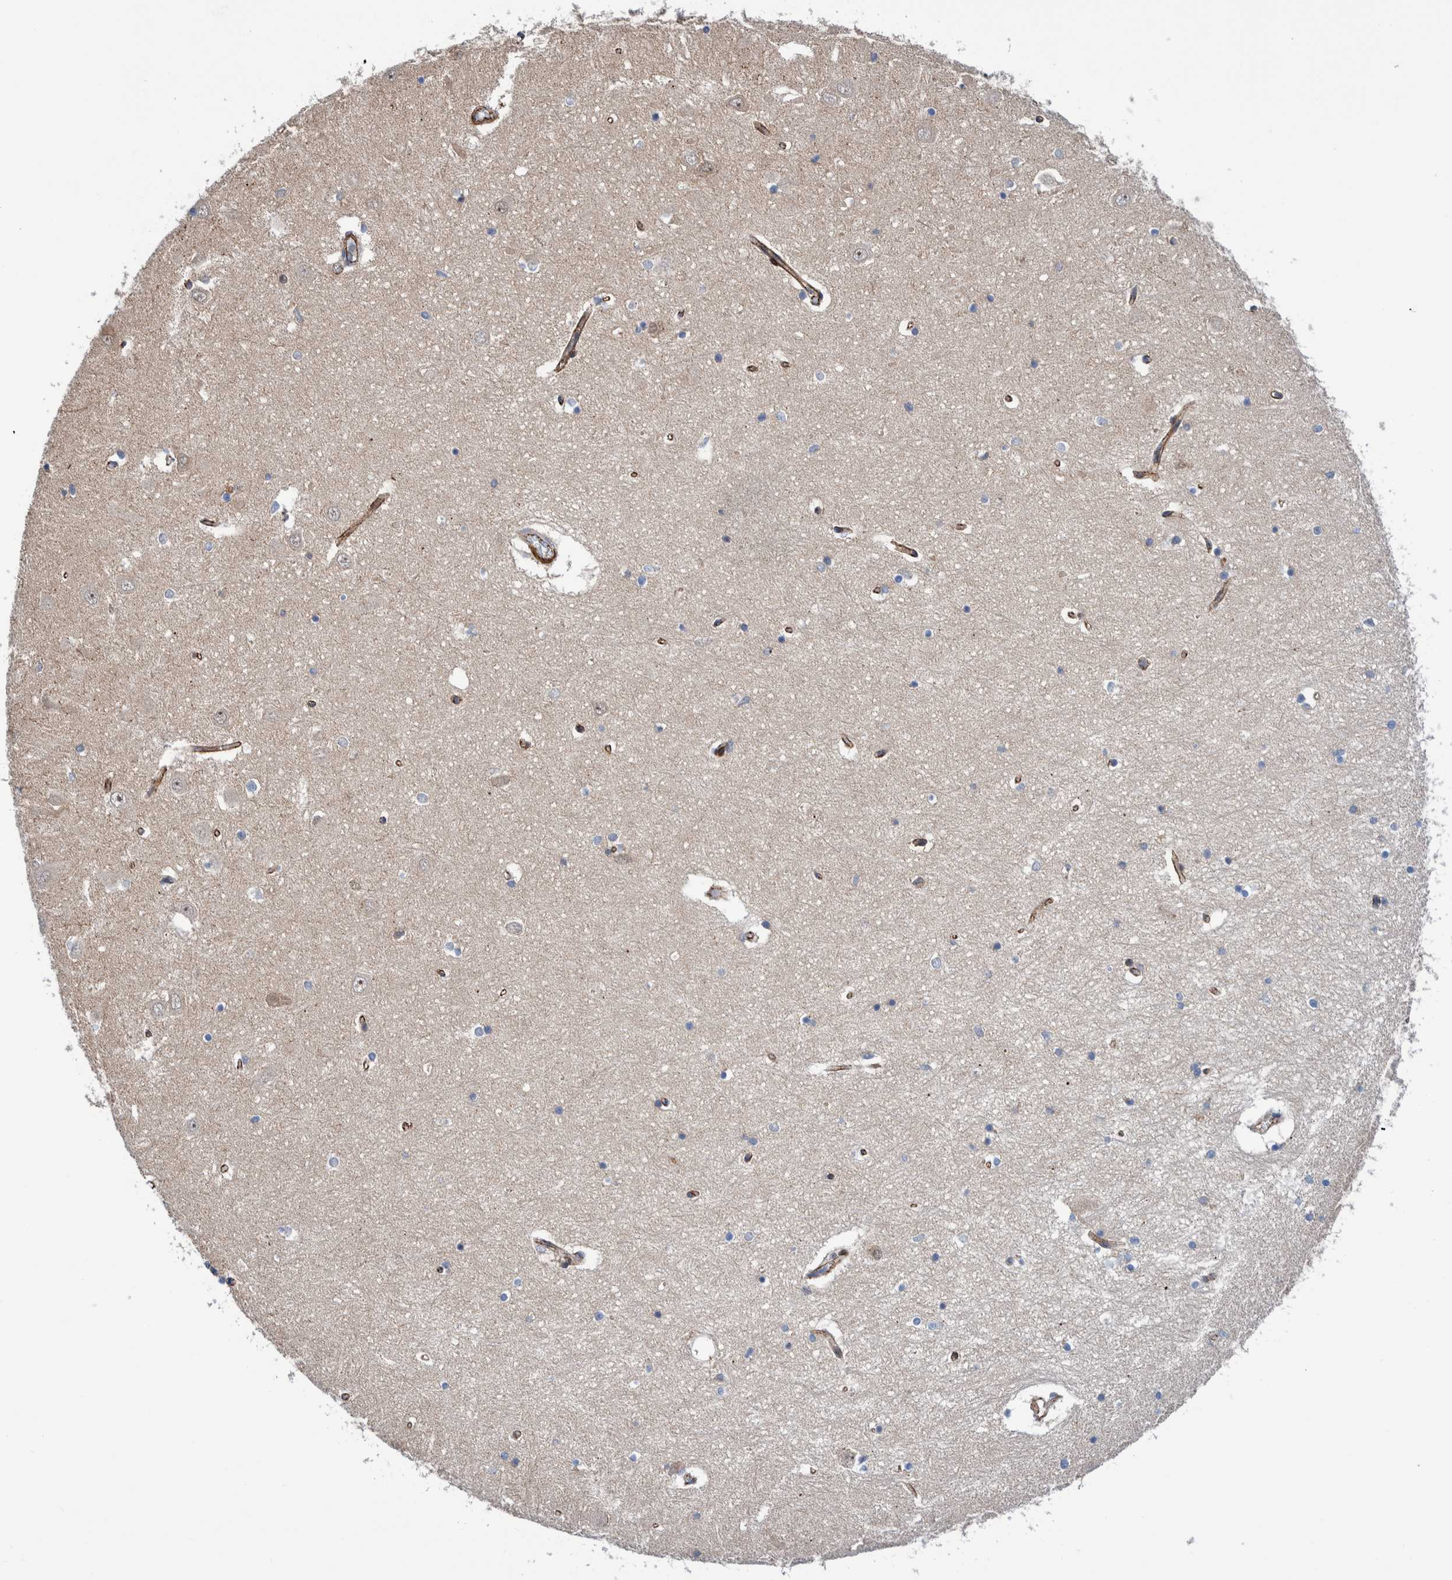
{"staining": {"intensity": "negative", "quantity": "none", "location": "none"}, "tissue": "hippocampus", "cell_type": "Glial cells", "image_type": "normal", "snomed": [{"axis": "morphology", "description": "Normal tissue, NOS"}, {"axis": "topography", "description": "Hippocampus"}], "caption": "This histopathology image is of benign hippocampus stained with immunohistochemistry to label a protein in brown with the nuclei are counter-stained blue. There is no positivity in glial cells.", "gene": "ENSG00000262660", "patient": {"sex": "male", "age": 70}}